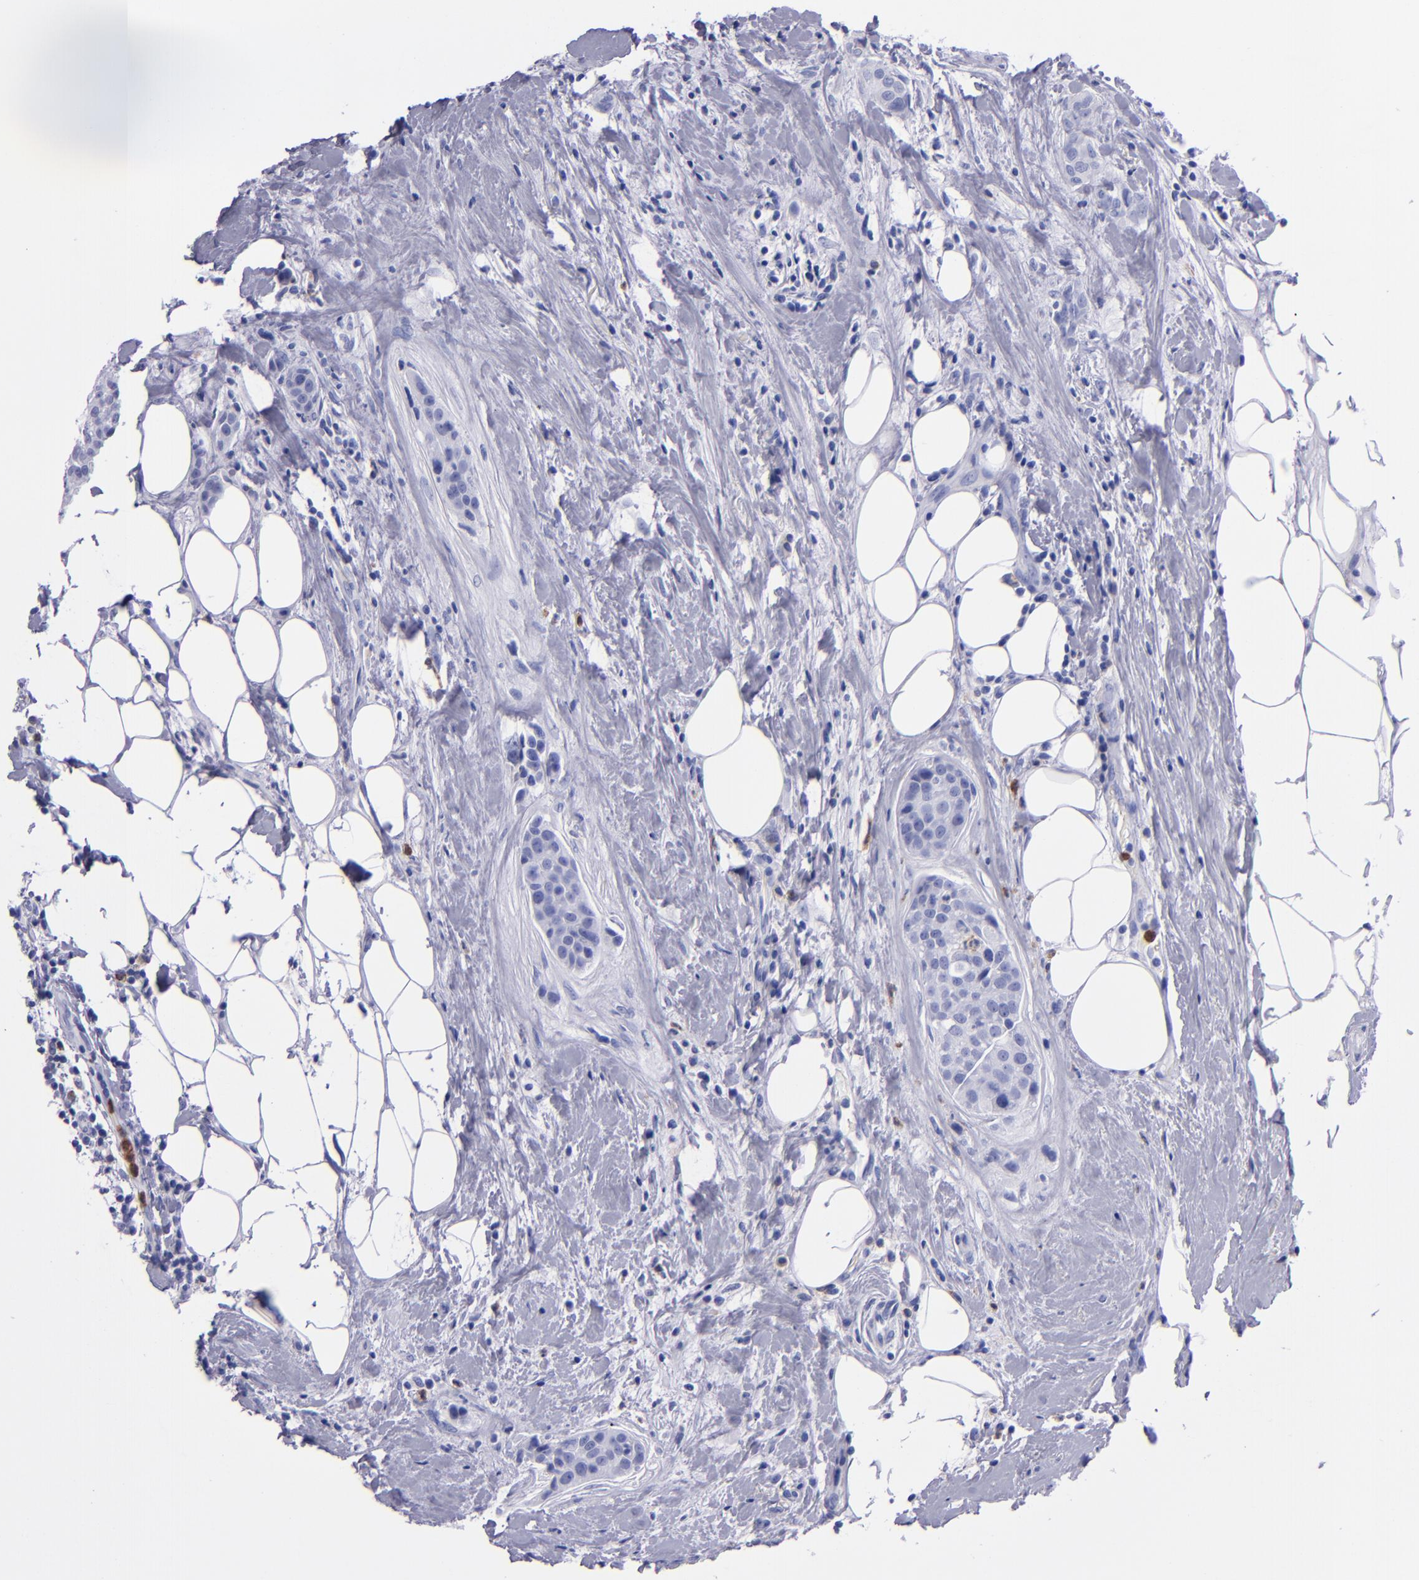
{"staining": {"intensity": "negative", "quantity": "none", "location": "none"}, "tissue": "breast cancer", "cell_type": "Tumor cells", "image_type": "cancer", "snomed": [{"axis": "morphology", "description": "Duct carcinoma"}, {"axis": "topography", "description": "Breast"}], "caption": "A micrograph of infiltrating ductal carcinoma (breast) stained for a protein reveals no brown staining in tumor cells.", "gene": "CR1", "patient": {"sex": "female", "age": 45}}